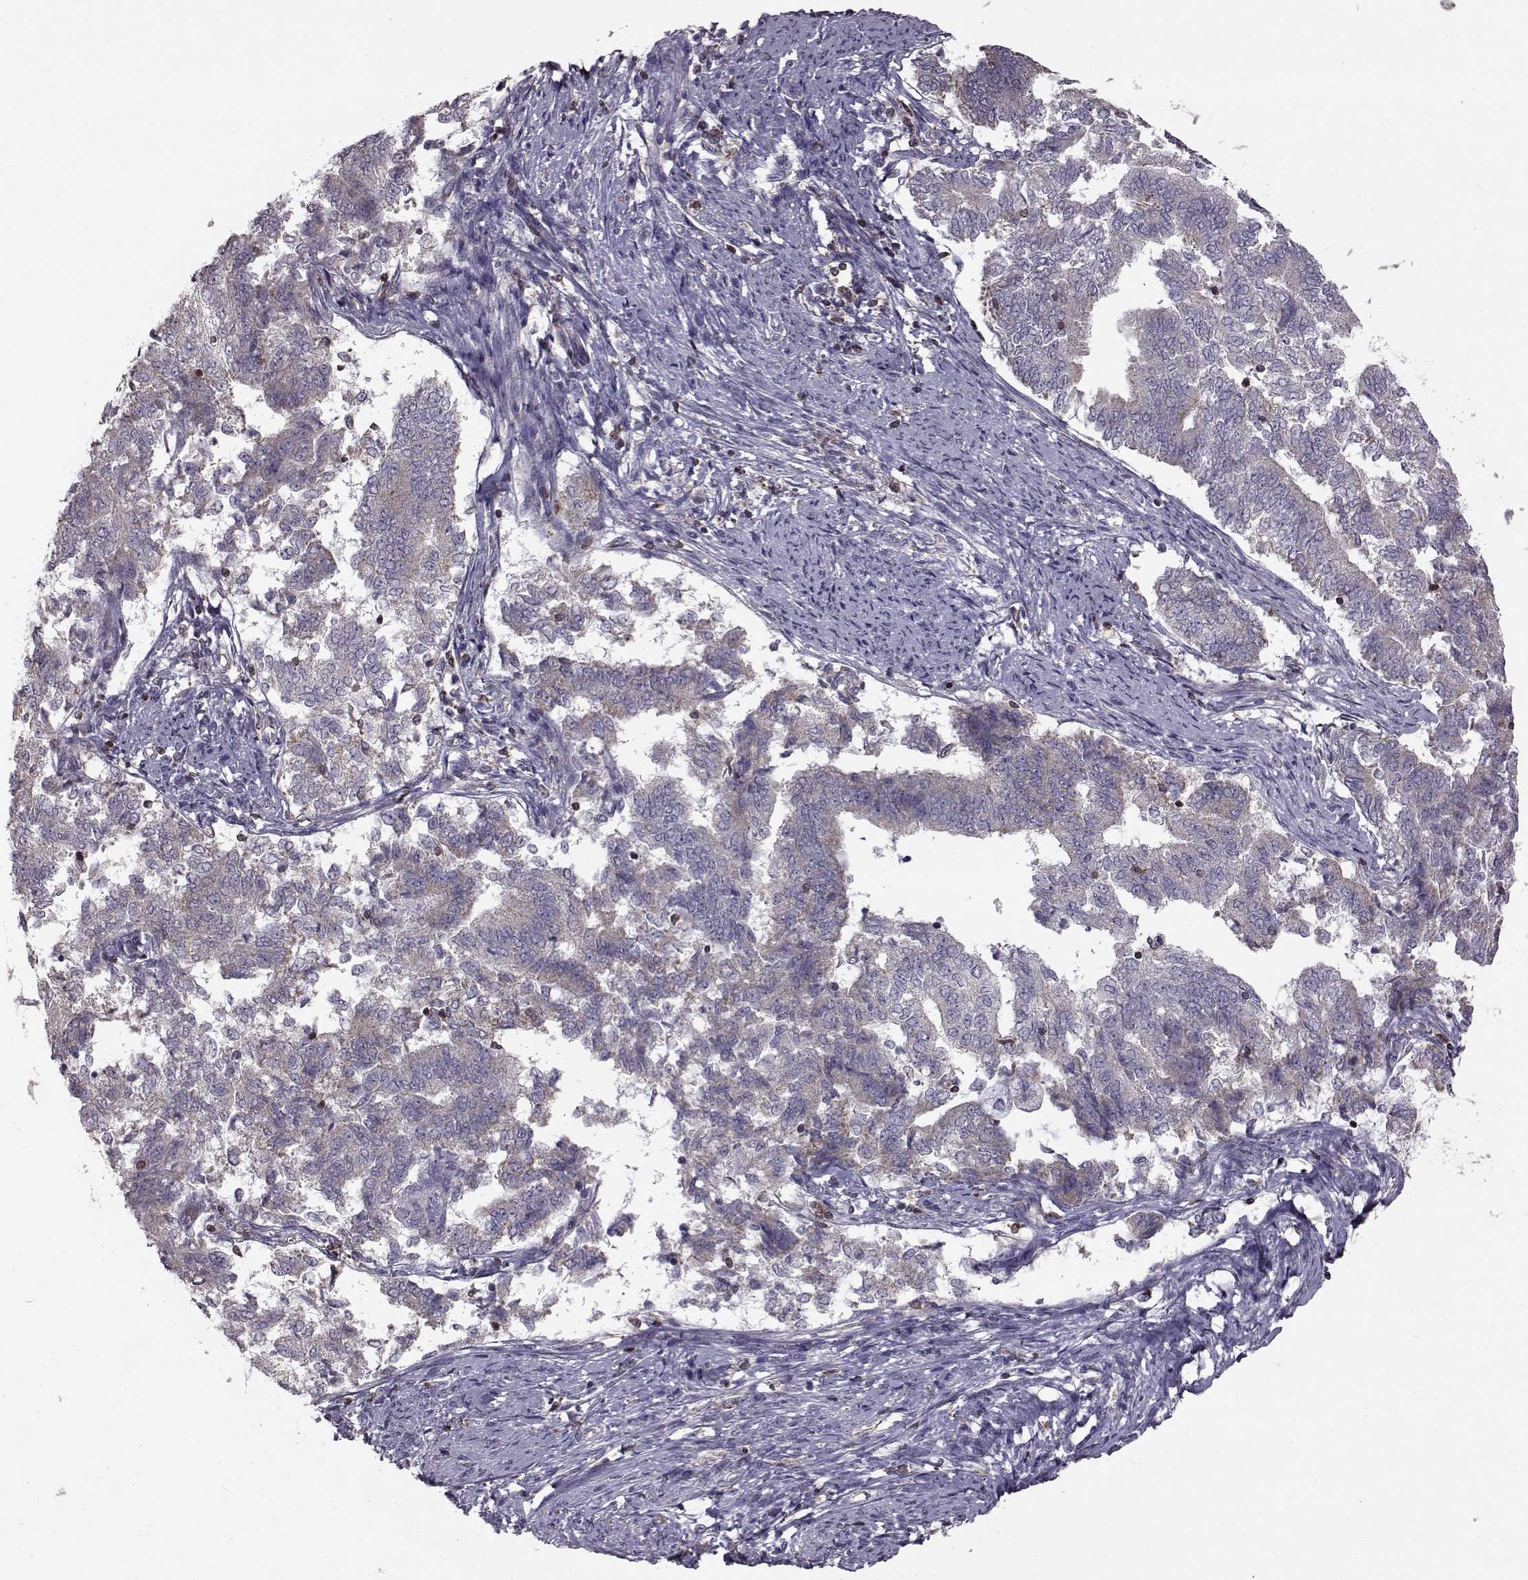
{"staining": {"intensity": "negative", "quantity": "none", "location": "none"}, "tissue": "endometrial cancer", "cell_type": "Tumor cells", "image_type": "cancer", "snomed": [{"axis": "morphology", "description": "Adenocarcinoma, NOS"}, {"axis": "topography", "description": "Endometrium"}], "caption": "A histopathology image of human endometrial cancer (adenocarcinoma) is negative for staining in tumor cells. (Immunohistochemistry, brightfield microscopy, high magnification).", "gene": "DOK2", "patient": {"sex": "female", "age": 65}}